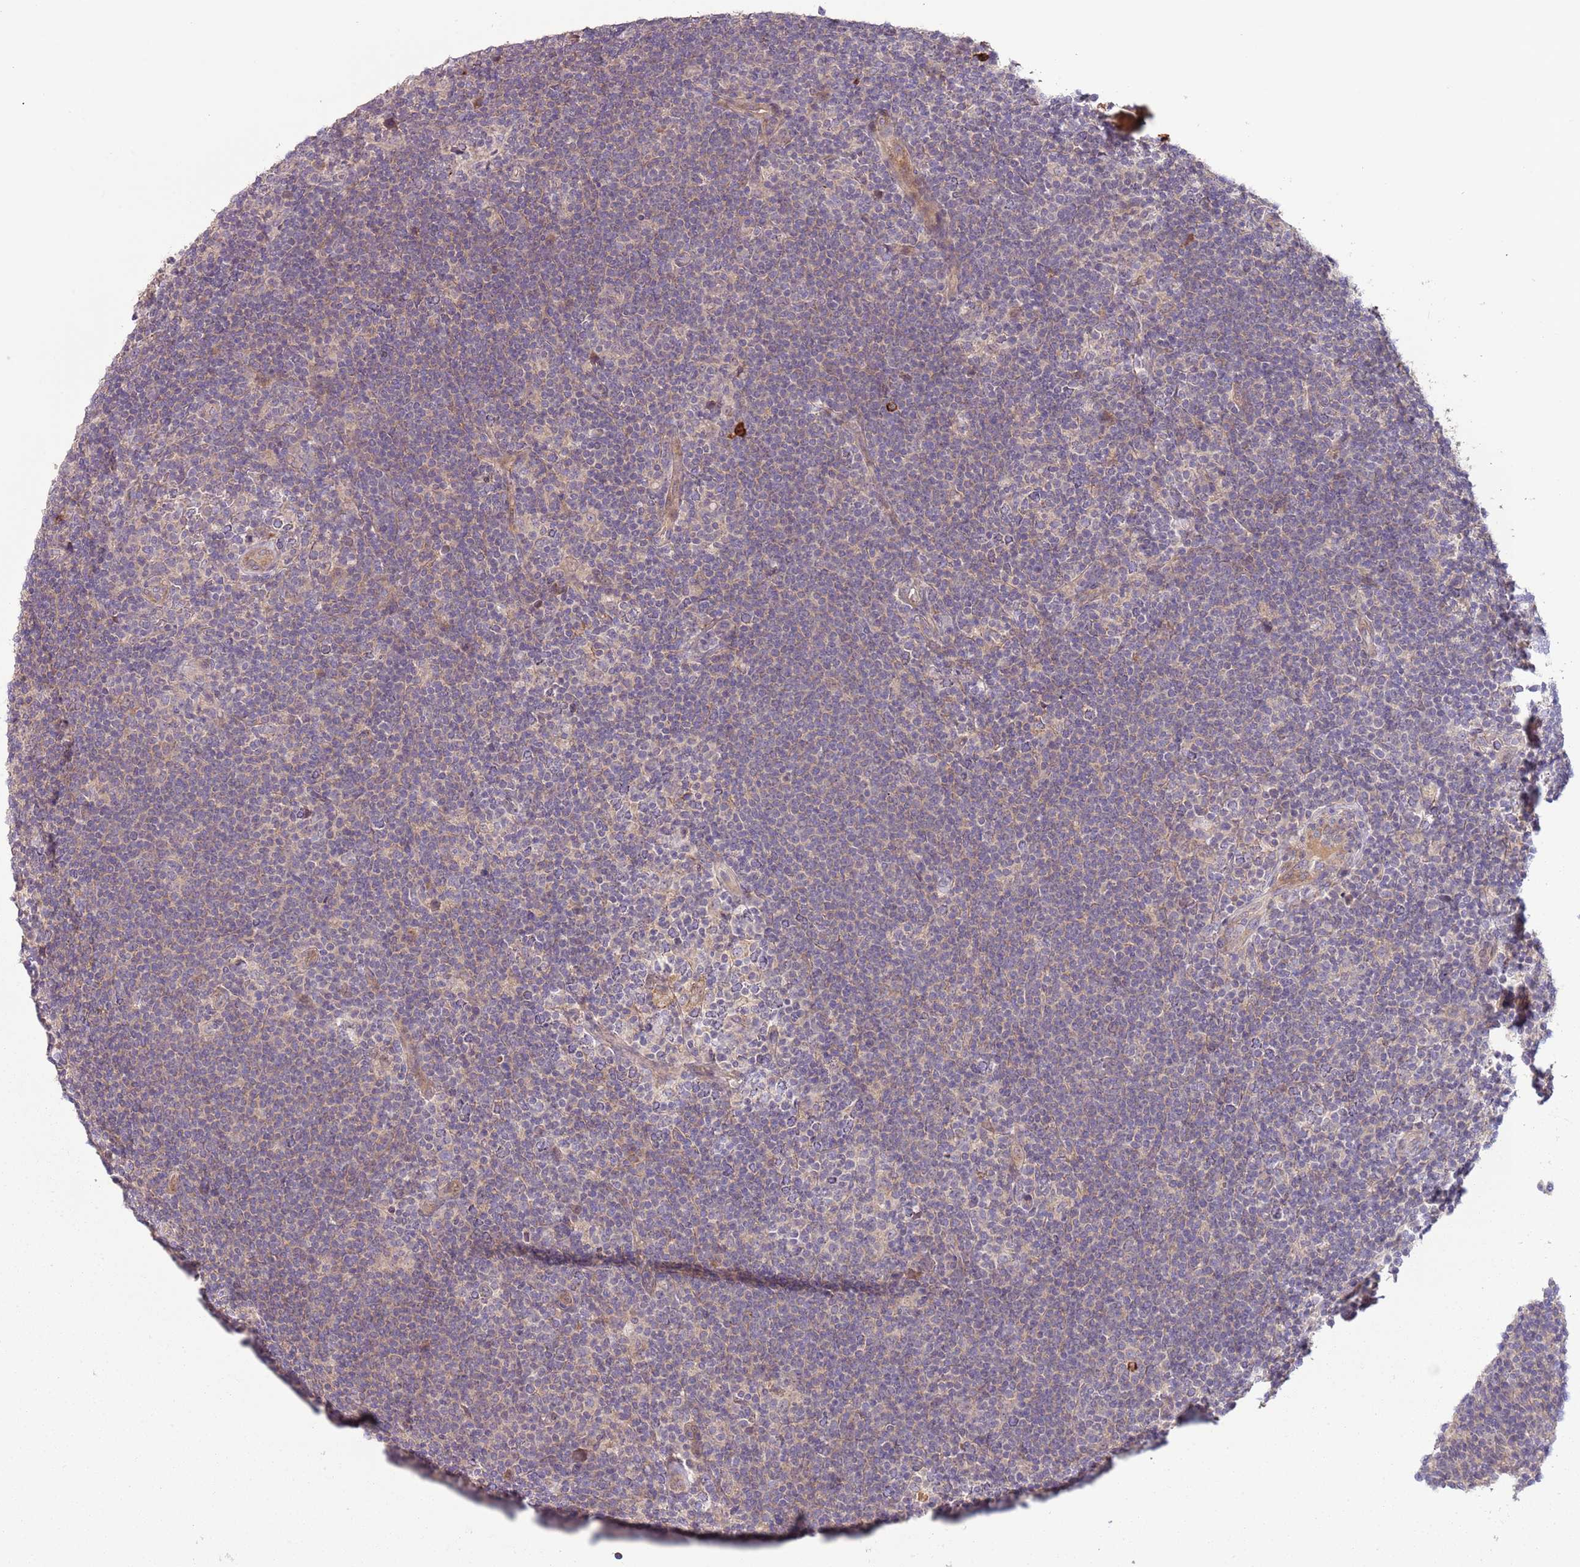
{"staining": {"intensity": "negative", "quantity": "none", "location": "none"}, "tissue": "lymphoma", "cell_type": "Tumor cells", "image_type": "cancer", "snomed": [{"axis": "morphology", "description": "Hodgkin's disease, NOS"}, {"axis": "topography", "description": "Lymph node"}], "caption": "Immunohistochemistry of Hodgkin's disease exhibits no expression in tumor cells. (Stains: DAB immunohistochemistry (IHC) with hematoxylin counter stain, Microscopy: brightfield microscopy at high magnification).", "gene": "RNF128", "patient": {"sex": "female", "age": 57}}